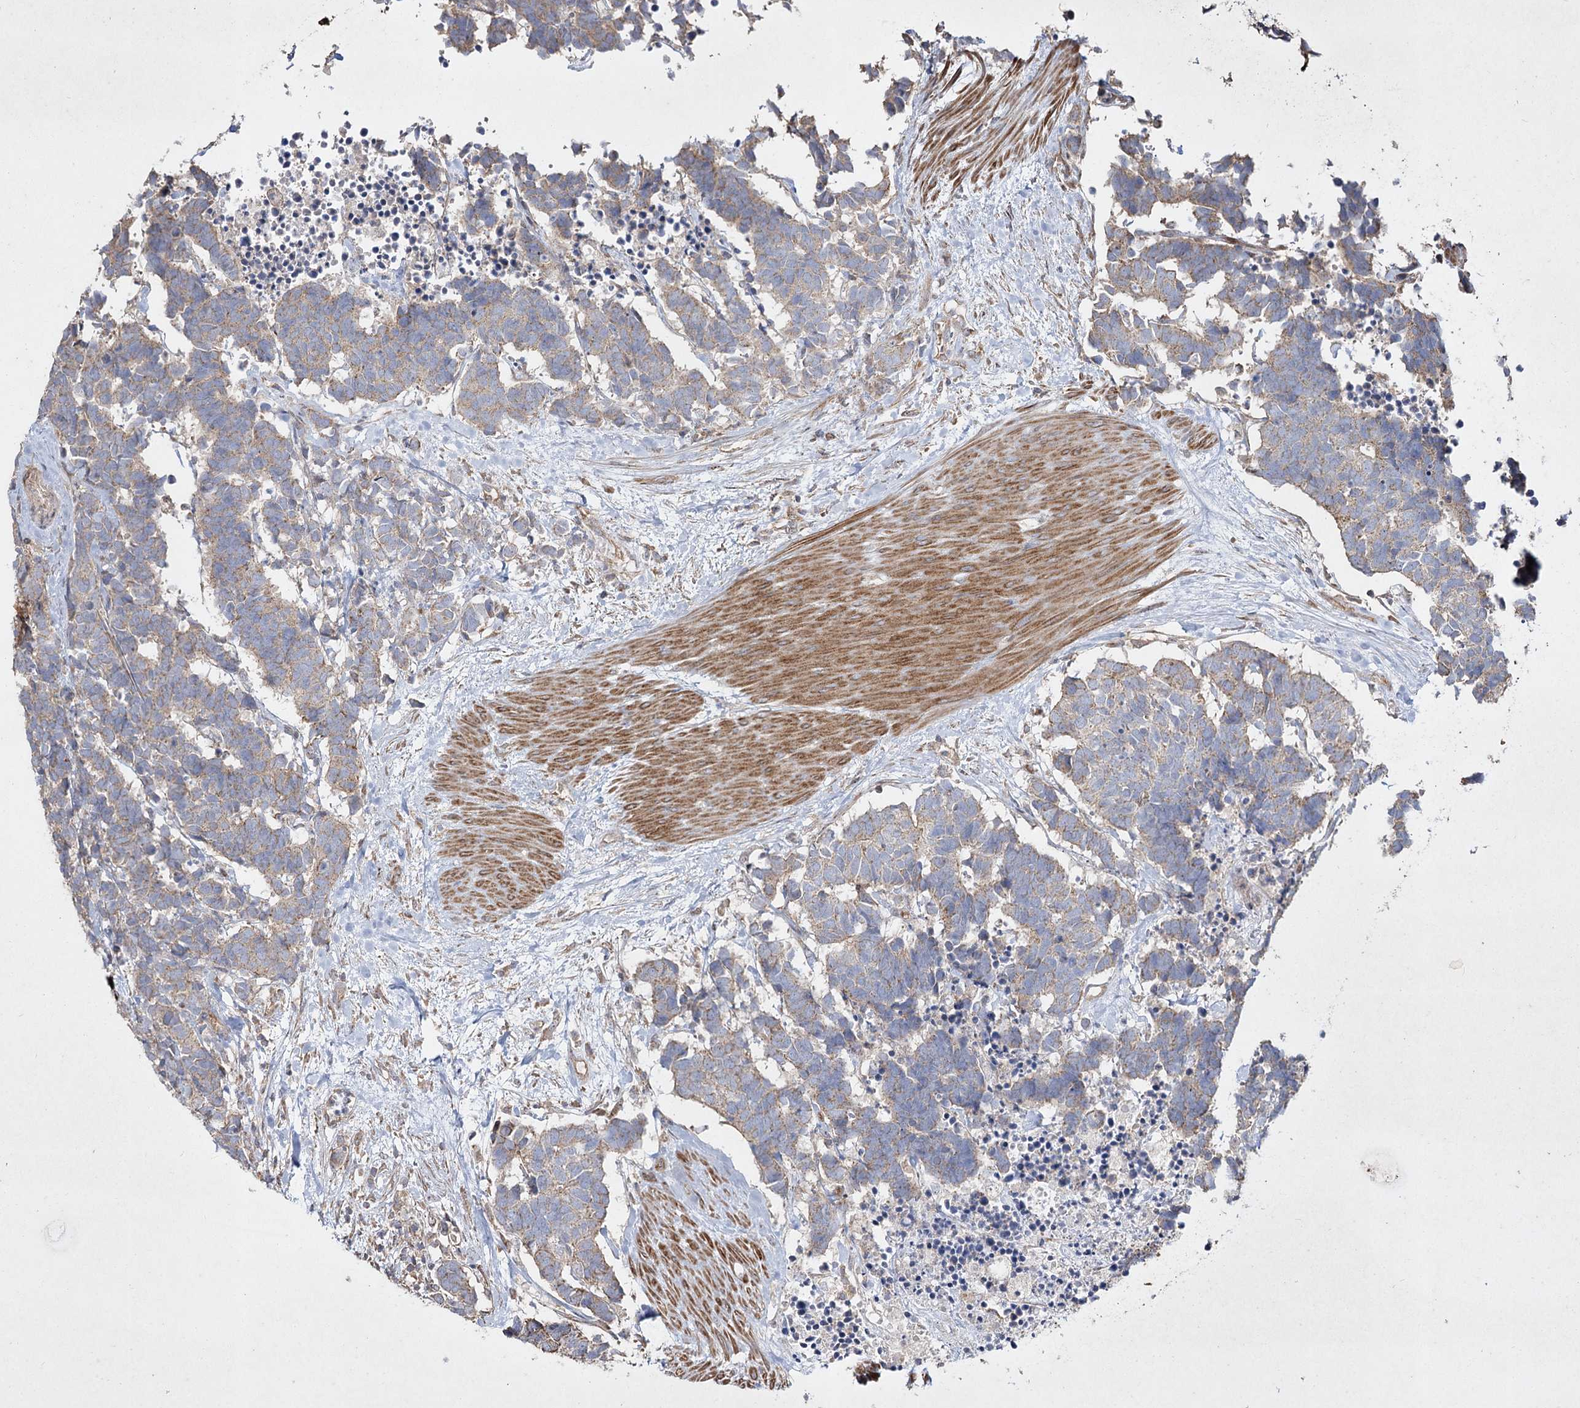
{"staining": {"intensity": "weak", "quantity": ">75%", "location": "cytoplasmic/membranous"}, "tissue": "carcinoid", "cell_type": "Tumor cells", "image_type": "cancer", "snomed": [{"axis": "morphology", "description": "Carcinoma, NOS"}, {"axis": "morphology", "description": "Carcinoid, malignant, NOS"}, {"axis": "topography", "description": "Urinary bladder"}], "caption": "Protein expression analysis of human carcinoid reveals weak cytoplasmic/membranous expression in about >75% of tumor cells. (DAB (3,3'-diaminobenzidine) = brown stain, brightfield microscopy at high magnification).", "gene": "SH3TC1", "patient": {"sex": "male", "age": 57}}